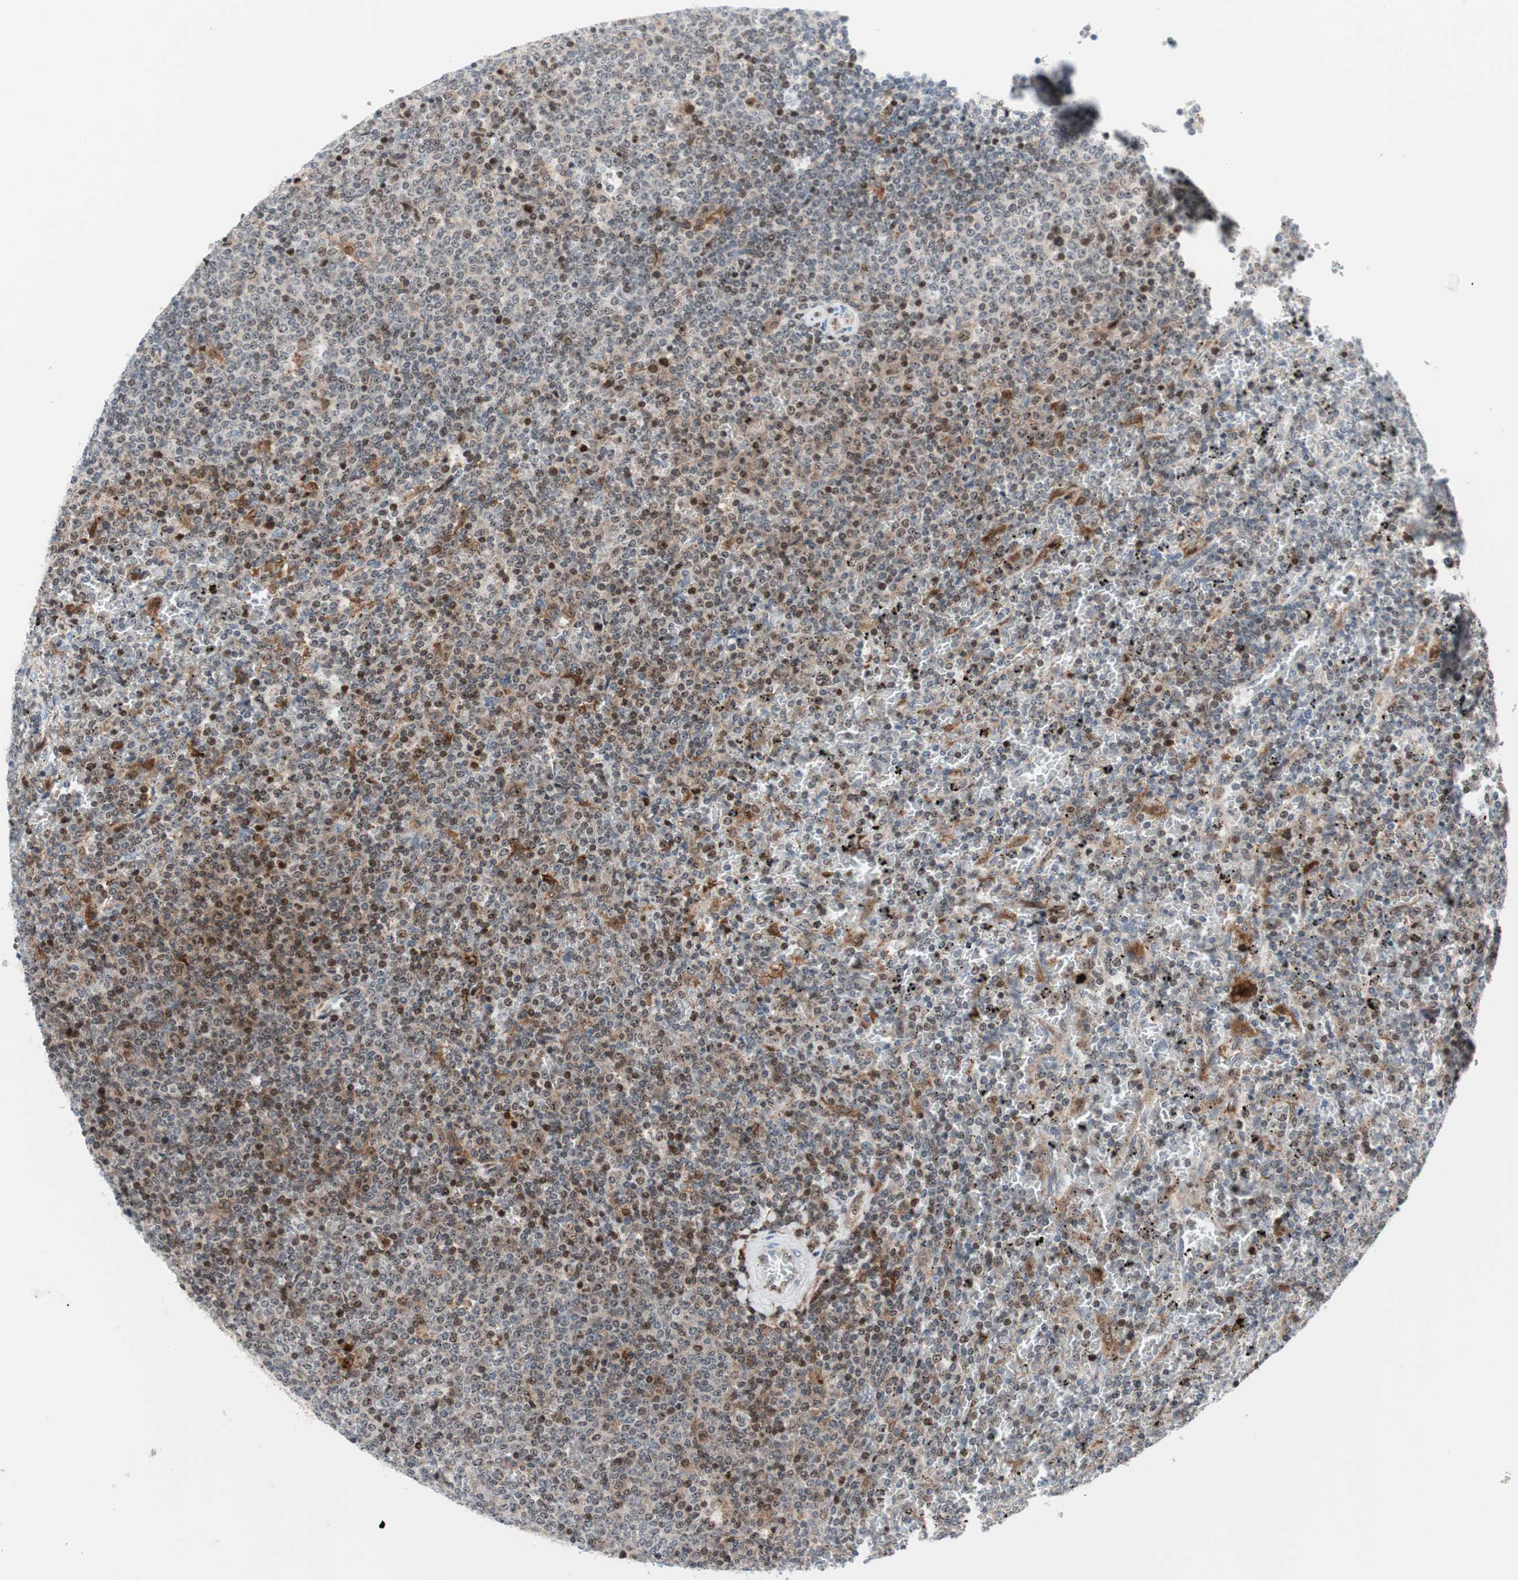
{"staining": {"intensity": "moderate", "quantity": "<25%", "location": "nuclear"}, "tissue": "lymphoma", "cell_type": "Tumor cells", "image_type": "cancer", "snomed": [{"axis": "morphology", "description": "Malignant lymphoma, non-Hodgkin's type, Low grade"}, {"axis": "topography", "description": "Spleen"}], "caption": "Protein expression analysis of lymphoma shows moderate nuclear expression in approximately <25% of tumor cells.", "gene": "RGS10", "patient": {"sex": "female", "age": 77}}